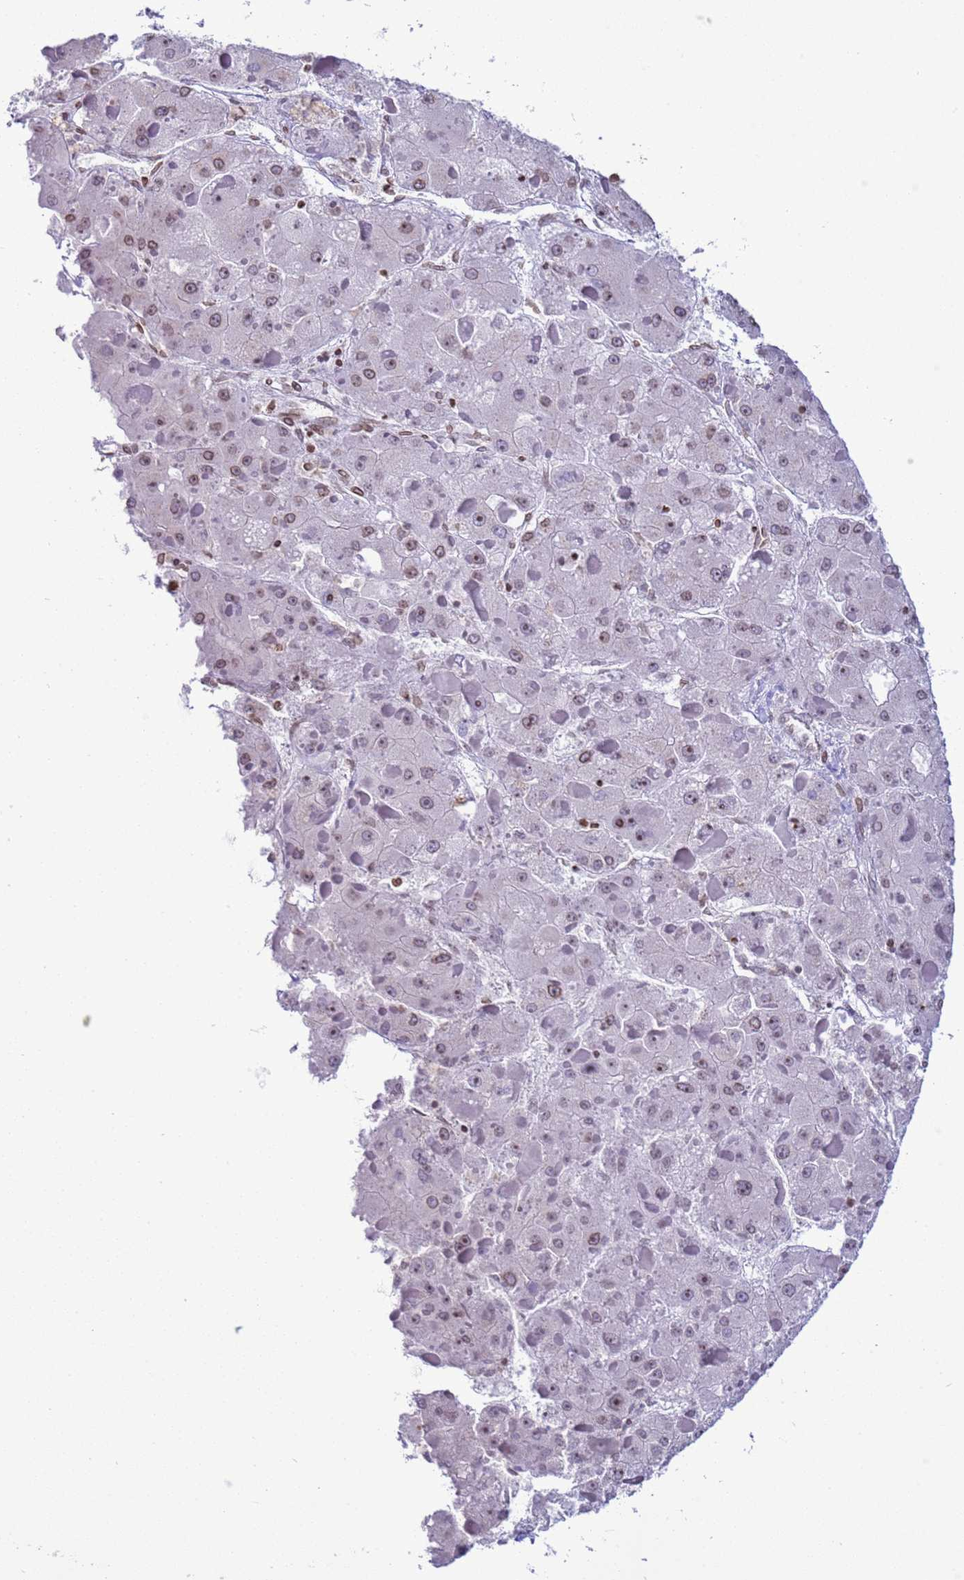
{"staining": {"intensity": "weak", "quantity": "<25%", "location": "cytoplasmic/membranous,nuclear"}, "tissue": "liver cancer", "cell_type": "Tumor cells", "image_type": "cancer", "snomed": [{"axis": "morphology", "description": "Carcinoma, Hepatocellular, NOS"}, {"axis": "topography", "description": "Liver"}], "caption": "A photomicrograph of liver hepatocellular carcinoma stained for a protein reveals no brown staining in tumor cells. Brightfield microscopy of IHC stained with DAB (3,3'-diaminobenzidine) (brown) and hematoxylin (blue), captured at high magnification.", "gene": "DHX37", "patient": {"sex": "female", "age": 73}}